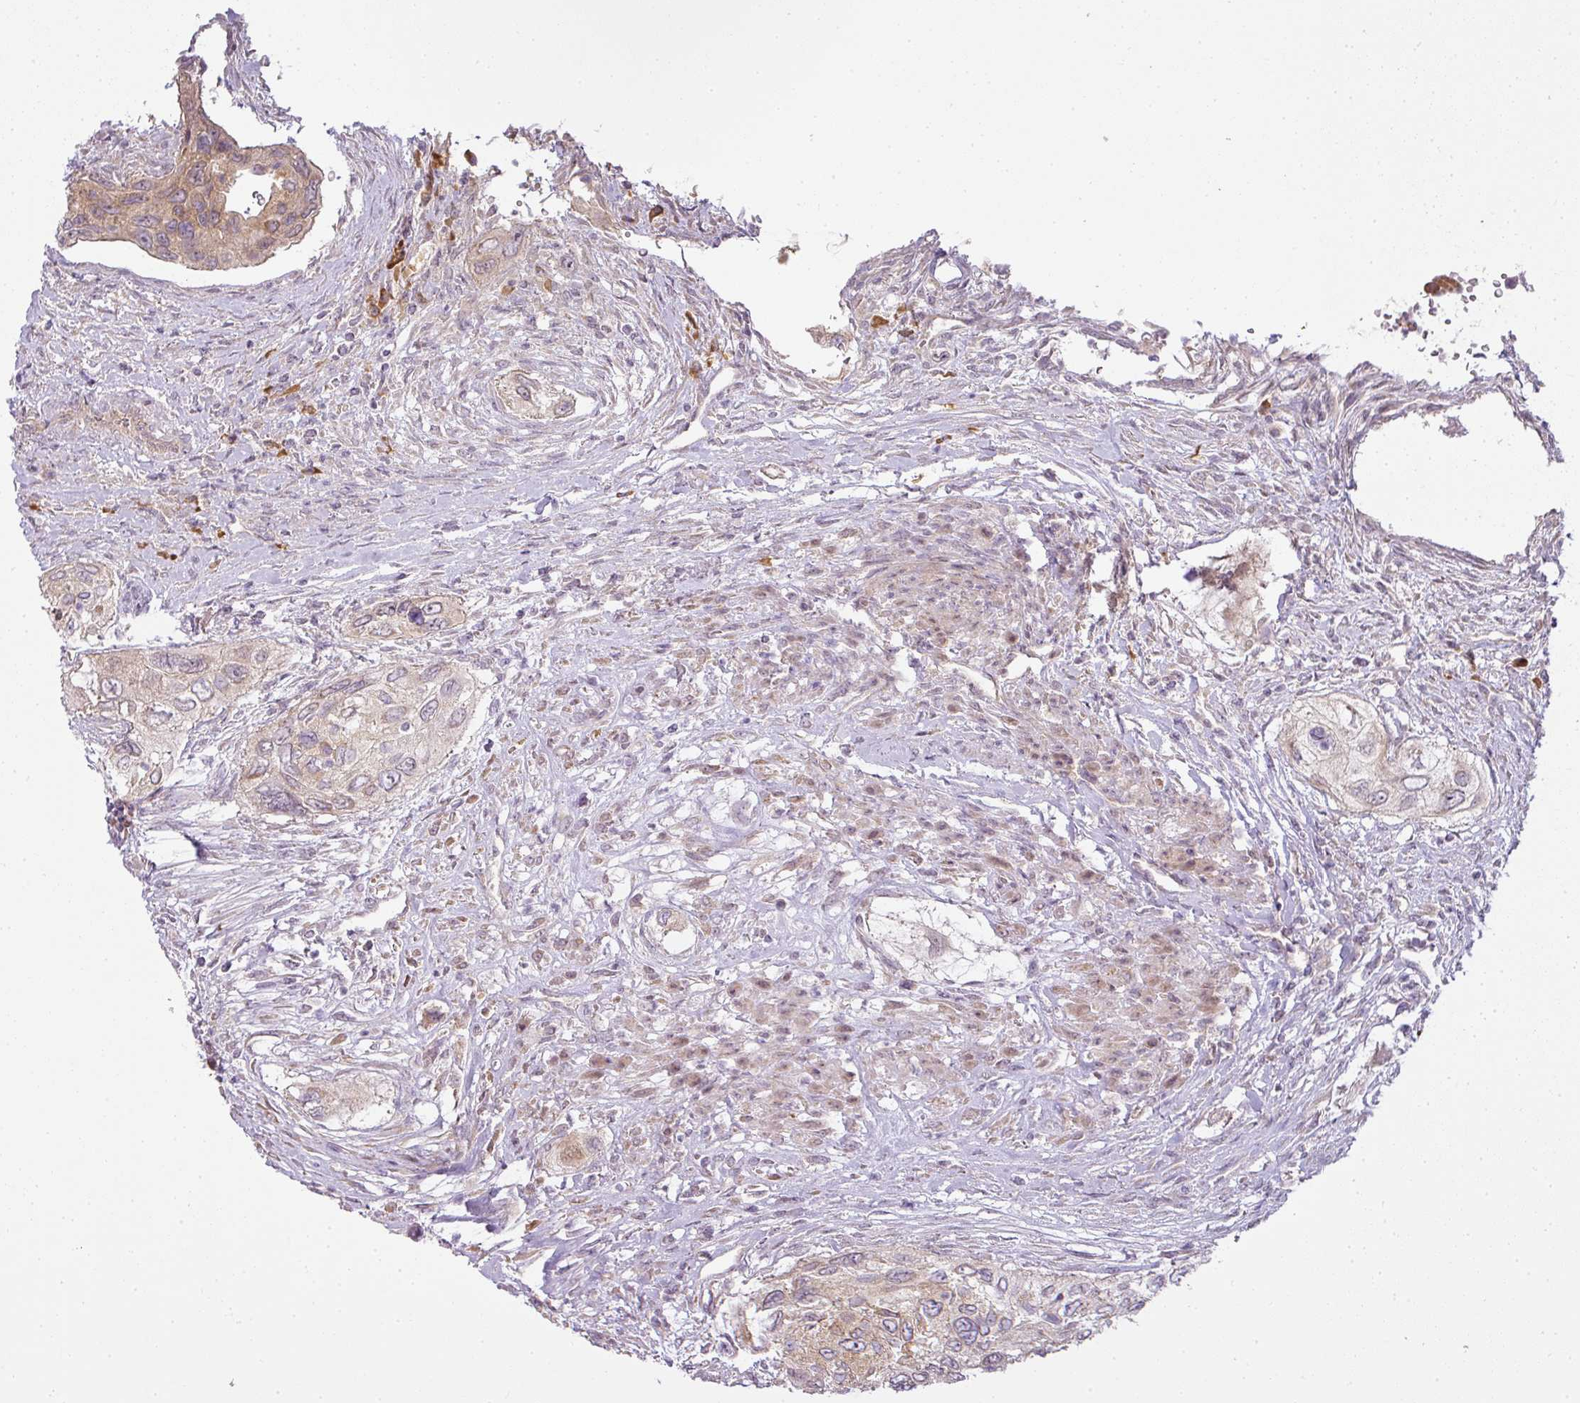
{"staining": {"intensity": "weak", "quantity": ">75%", "location": "cytoplasmic/membranous"}, "tissue": "urothelial cancer", "cell_type": "Tumor cells", "image_type": "cancer", "snomed": [{"axis": "morphology", "description": "Urothelial carcinoma, High grade"}, {"axis": "topography", "description": "Urinary bladder"}], "caption": "This photomicrograph displays IHC staining of high-grade urothelial carcinoma, with low weak cytoplasmic/membranous positivity in approximately >75% of tumor cells.", "gene": "LY75", "patient": {"sex": "female", "age": 60}}